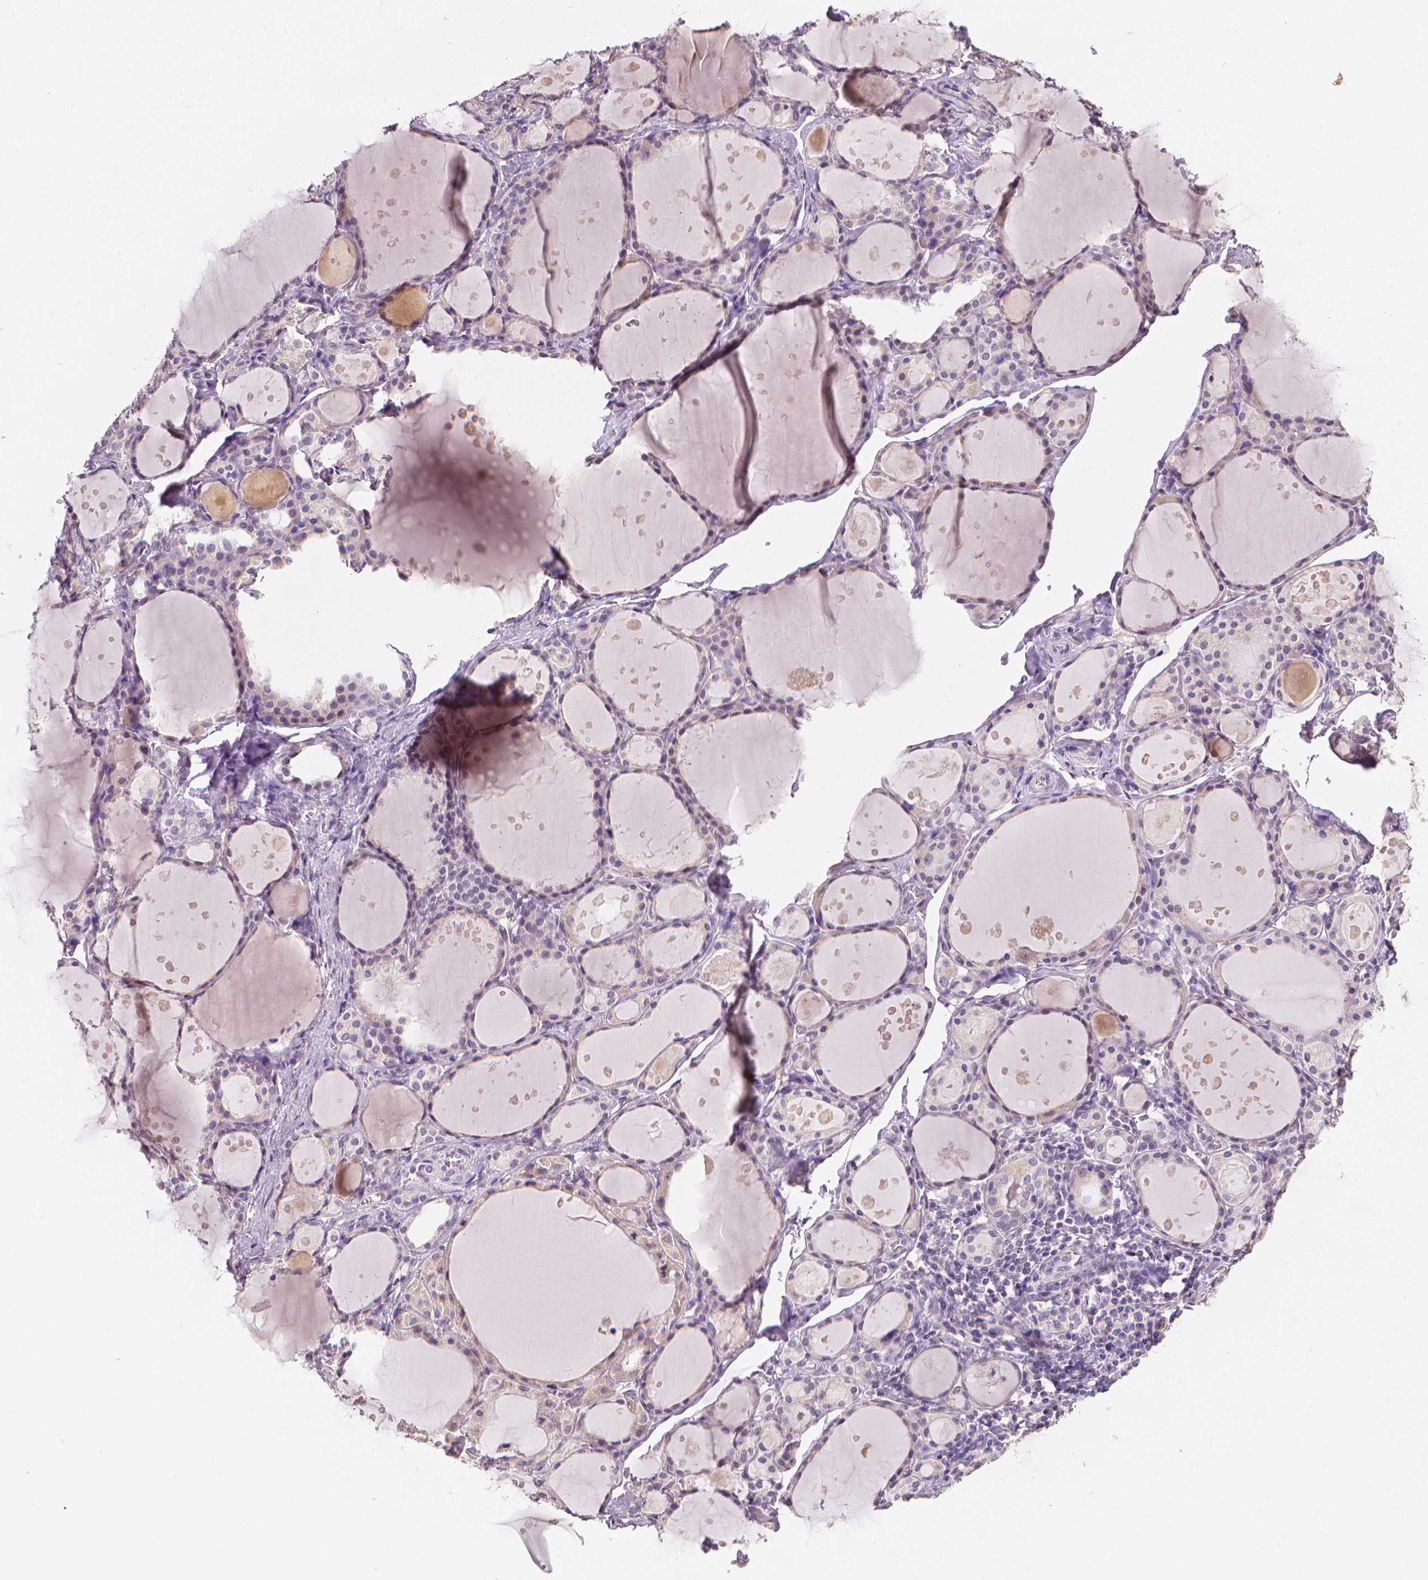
{"staining": {"intensity": "negative", "quantity": "none", "location": "none"}, "tissue": "thyroid gland", "cell_type": "Glandular cells", "image_type": "normal", "snomed": [{"axis": "morphology", "description": "Normal tissue, NOS"}, {"axis": "topography", "description": "Thyroid gland"}], "caption": "Immunohistochemical staining of normal human thyroid gland exhibits no significant positivity in glandular cells.", "gene": "FASN", "patient": {"sex": "male", "age": 68}}